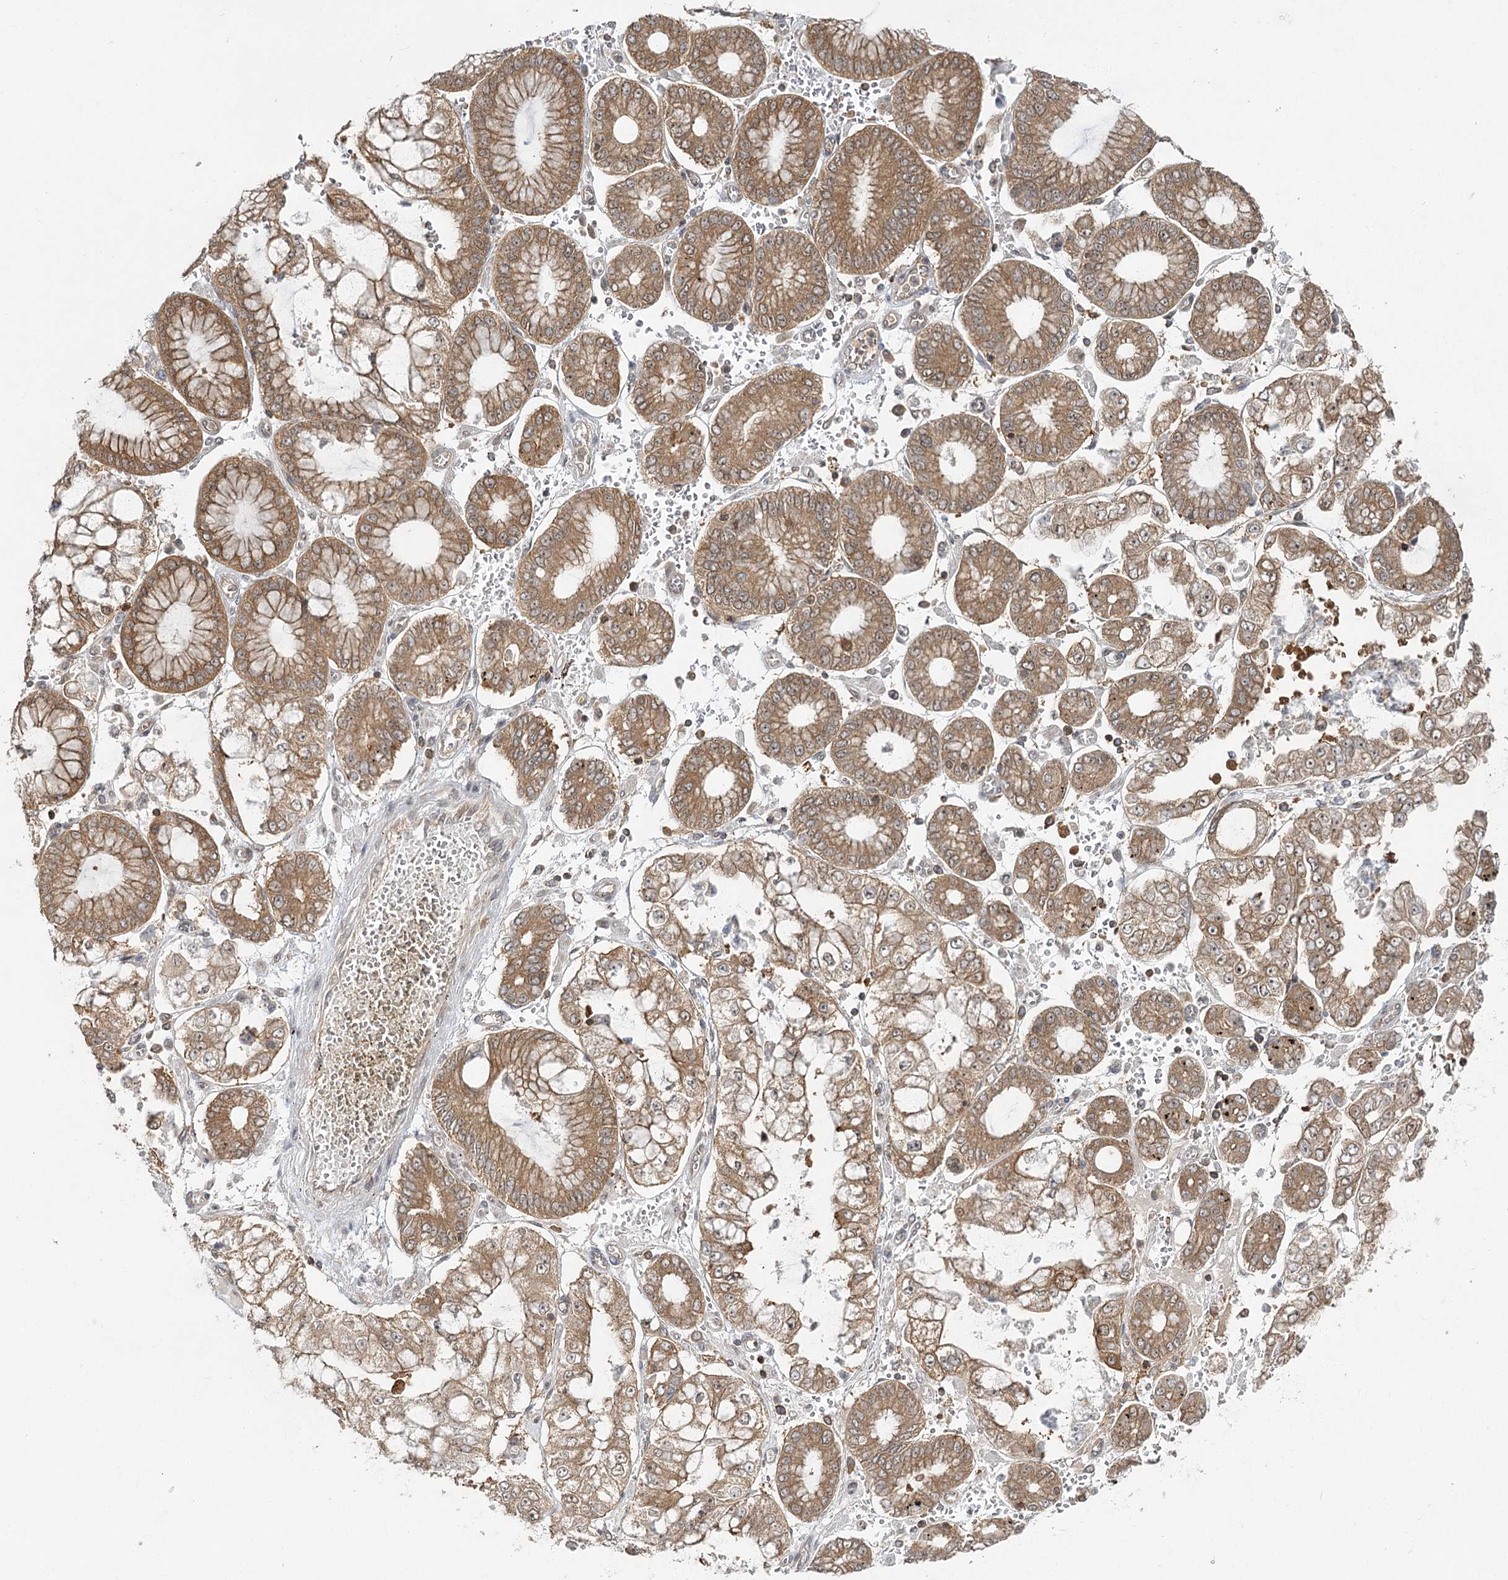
{"staining": {"intensity": "moderate", "quantity": ">75%", "location": "cytoplasmic/membranous"}, "tissue": "stomach cancer", "cell_type": "Tumor cells", "image_type": "cancer", "snomed": [{"axis": "morphology", "description": "Adenocarcinoma, NOS"}, {"axis": "topography", "description": "Stomach"}], "caption": "Protein staining exhibits moderate cytoplasmic/membranous staining in approximately >75% of tumor cells in stomach adenocarcinoma.", "gene": "FAM120B", "patient": {"sex": "male", "age": 76}}